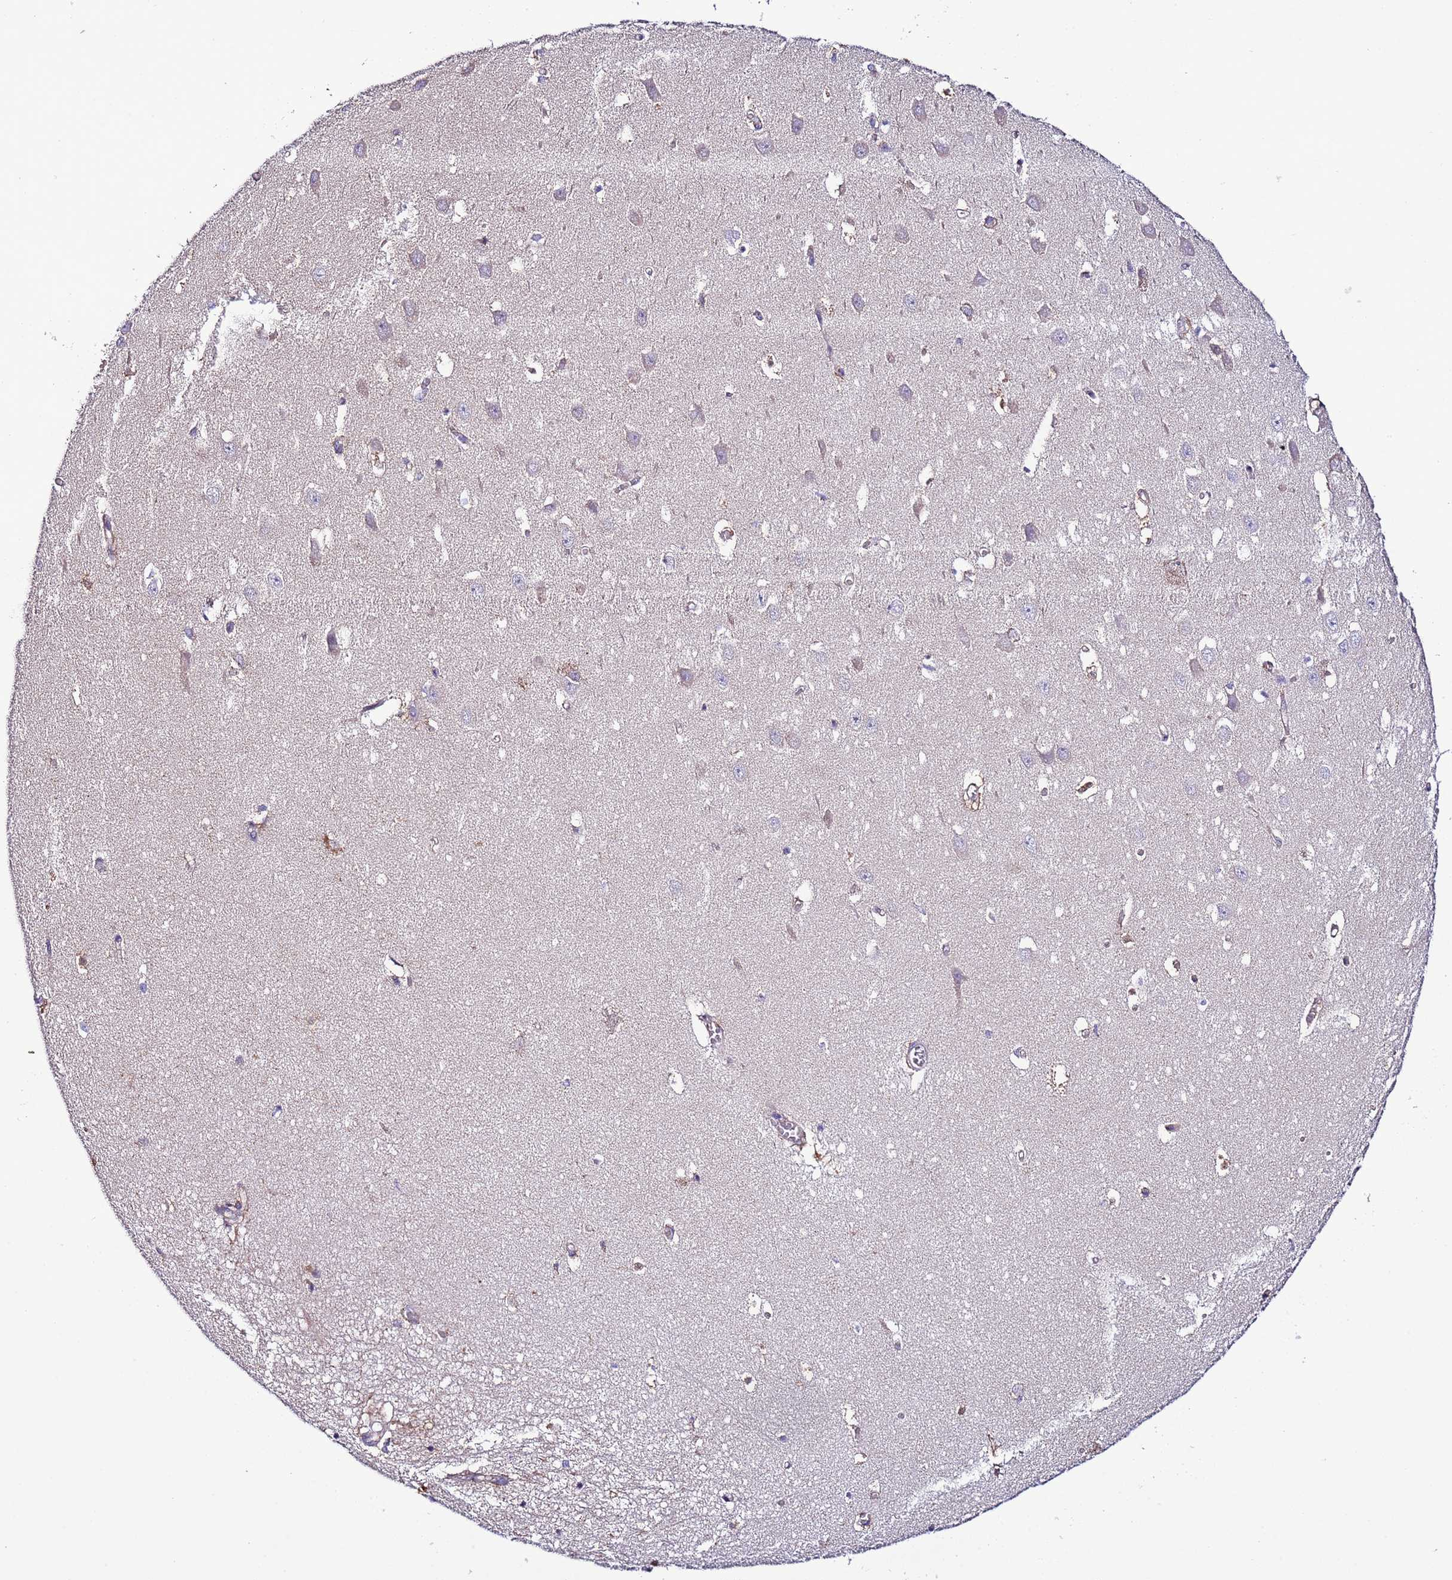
{"staining": {"intensity": "negative", "quantity": "none", "location": "none"}, "tissue": "hippocampus", "cell_type": "Glial cells", "image_type": "normal", "snomed": [{"axis": "morphology", "description": "Normal tissue, NOS"}, {"axis": "topography", "description": "Hippocampus"}], "caption": "Image shows no significant protein staining in glial cells of unremarkable hippocampus.", "gene": "AHI1", "patient": {"sex": "female", "age": 64}}